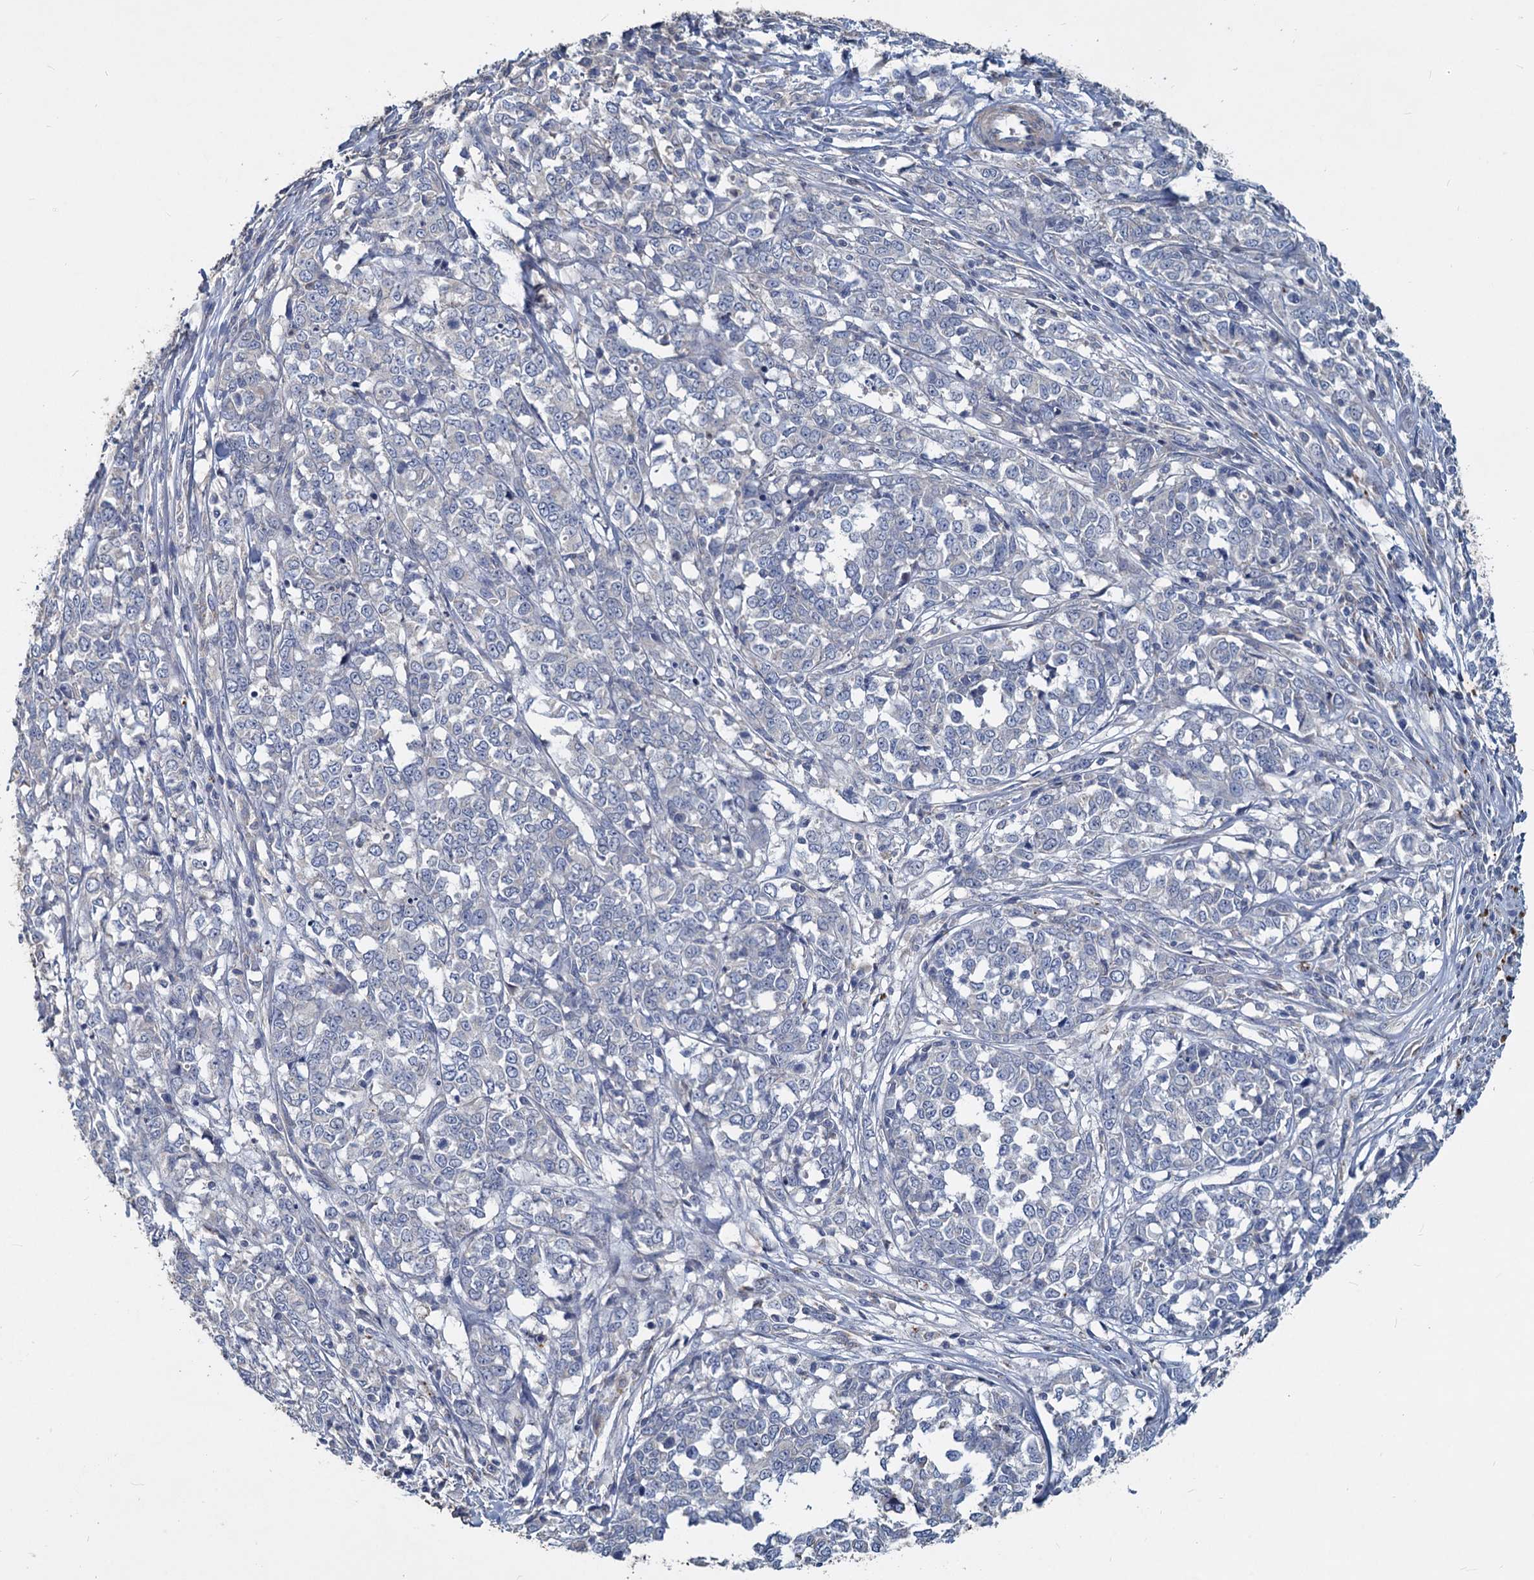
{"staining": {"intensity": "negative", "quantity": "none", "location": "none"}, "tissue": "melanoma", "cell_type": "Tumor cells", "image_type": "cancer", "snomed": [{"axis": "morphology", "description": "Malignant melanoma, NOS"}, {"axis": "topography", "description": "Skin"}], "caption": "The photomicrograph displays no significant expression in tumor cells of melanoma.", "gene": "SLC2A7", "patient": {"sex": "female", "age": 72}}